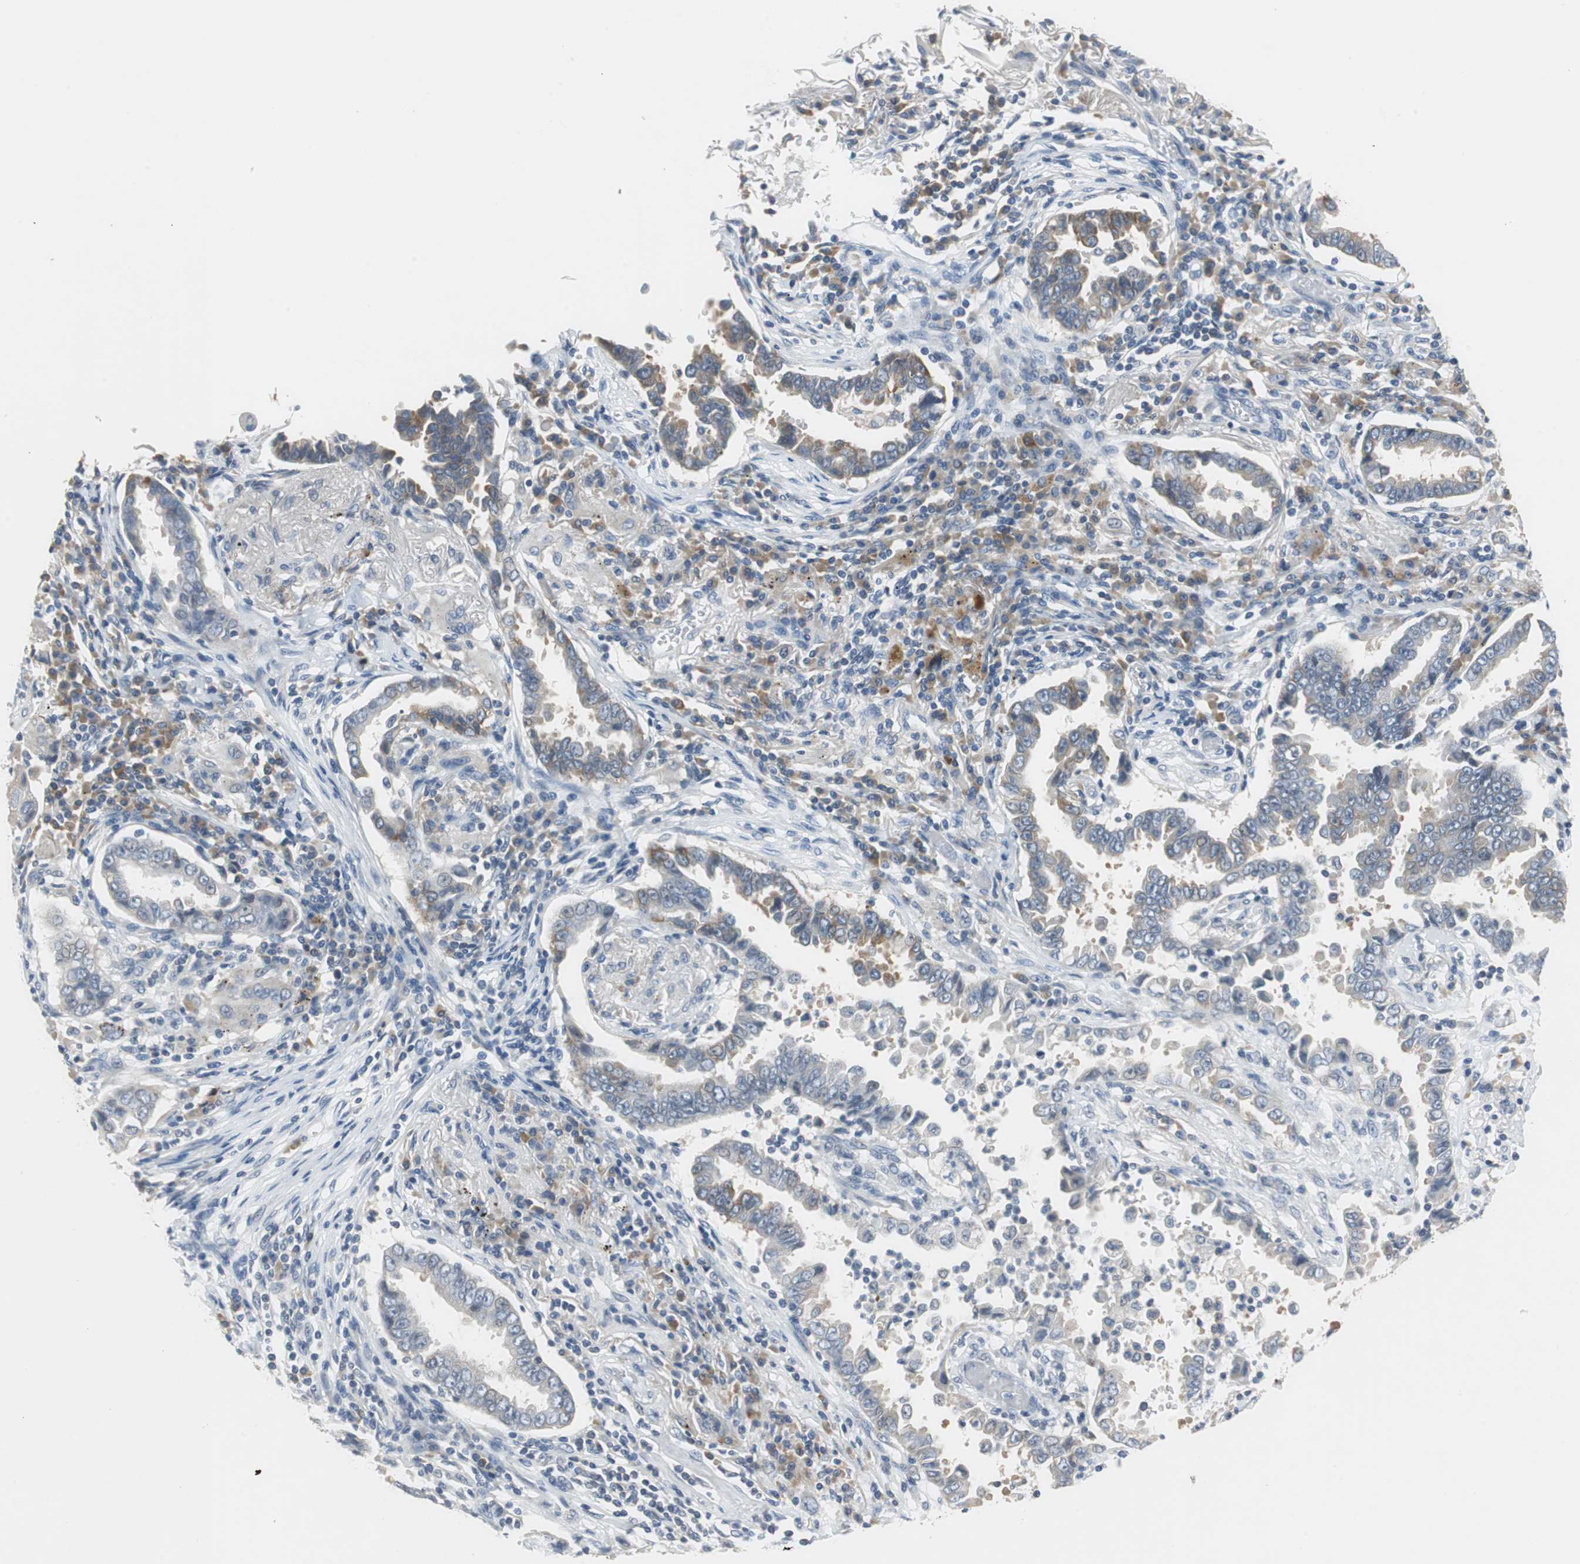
{"staining": {"intensity": "weak", "quantity": "<25%", "location": "cytoplasmic/membranous"}, "tissue": "lung cancer", "cell_type": "Tumor cells", "image_type": "cancer", "snomed": [{"axis": "morphology", "description": "Normal tissue, NOS"}, {"axis": "morphology", "description": "Inflammation, NOS"}, {"axis": "morphology", "description": "Adenocarcinoma, NOS"}, {"axis": "topography", "description": "Lung"}], "caption": "Tumor cells show no significant protein expression in lung adenocarcinoma.", "gene": "GLCCI1", "patient": {"sex": "female", "age": 64}}